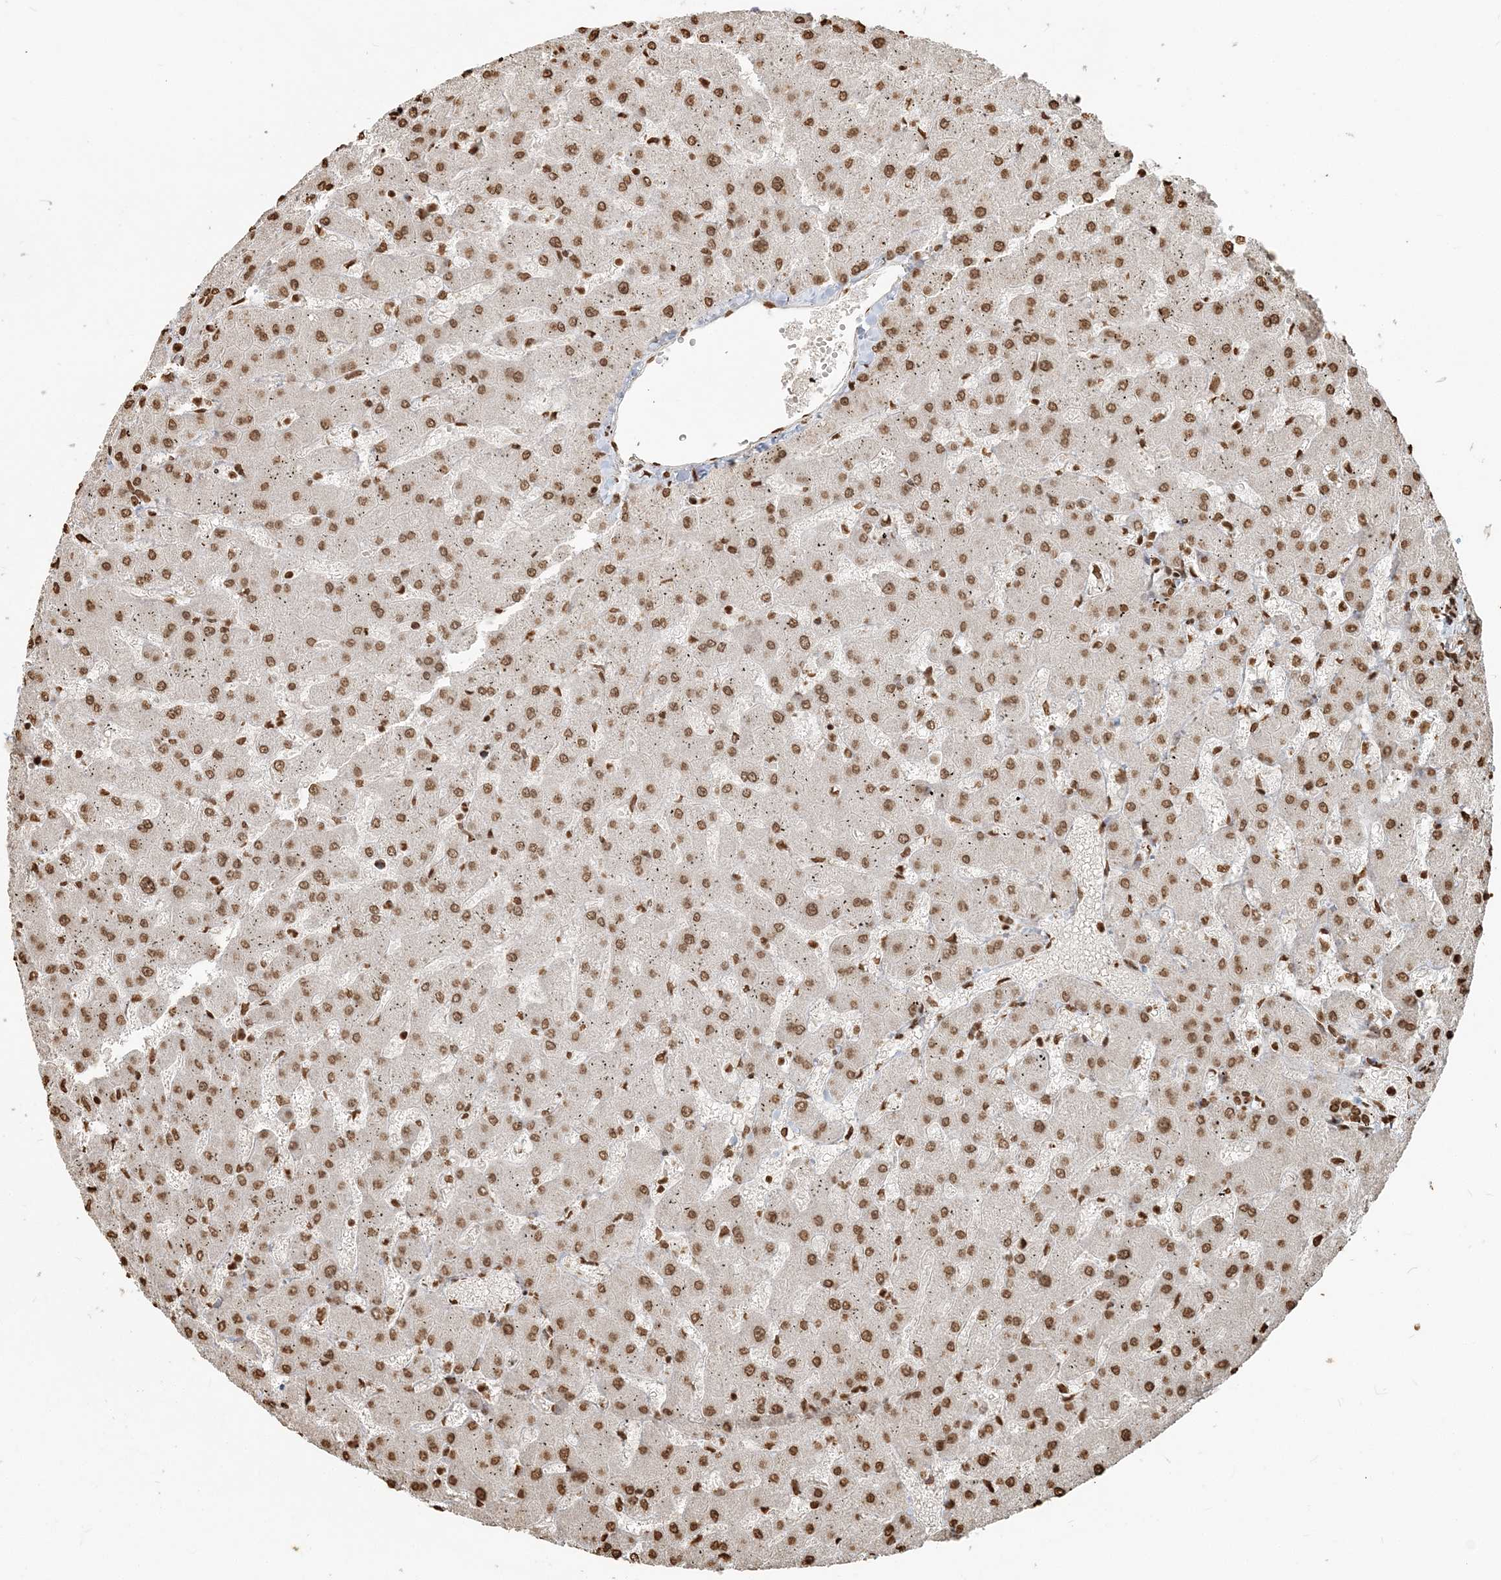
{"staining": {"intensity": "moderate", "quantity": ">75%", "location": "nuclear"}, "tissue": "liver", "cell_type": "Cholangiocytes", "image_type": "normal", "snomed": [{"axis": "morphology", "description": "Normal tissue, NOS"}, {"axis": "topography", "description": "Liver"}], "caption": "Immunohistochemistry of benign liver exhibits medium levels of moderate nuclear staining in about >75% of cholangiocytes.", "gene": "H3", "patient": {"sex": "female", "age": 63}}